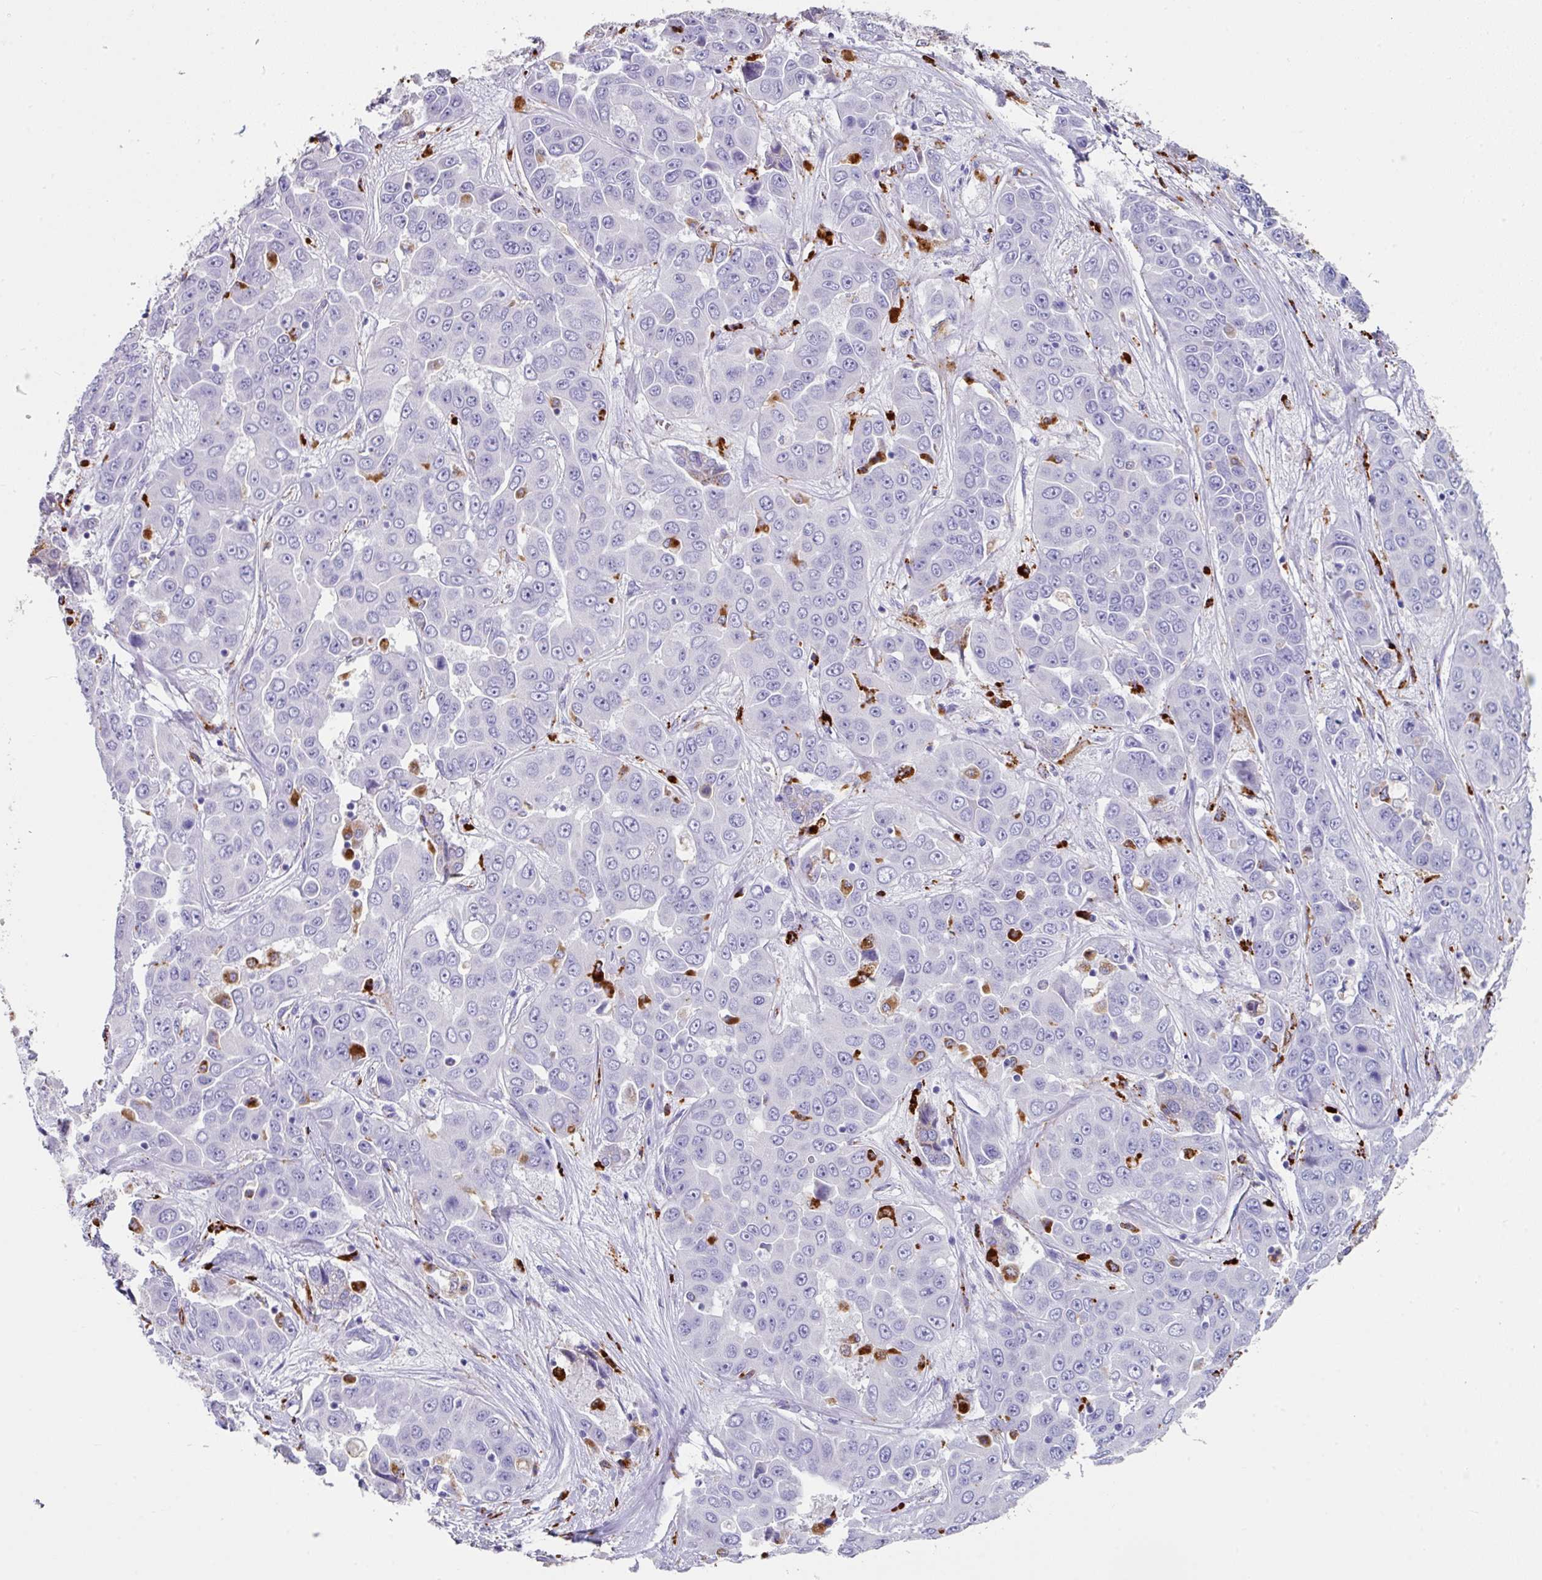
{"staining": {"intensity": "negative", "quantity": "none", "location": "none"}, "tissue": "liver cancer", "cell_type": "Tumor cells", "image_type": "cancer", "snomed": [{"axis": "morphology", "description": "Cholangiocarcinoma"}, {"axis": "topography", "description": "Liver"}], "caption": "Immunohistochemical staining of human cholangiocarcinoma (liver) exhibits no significant staining in tumor cells.", "gene": "CPVL", "patient": {"sex": "female", "age": 52}}